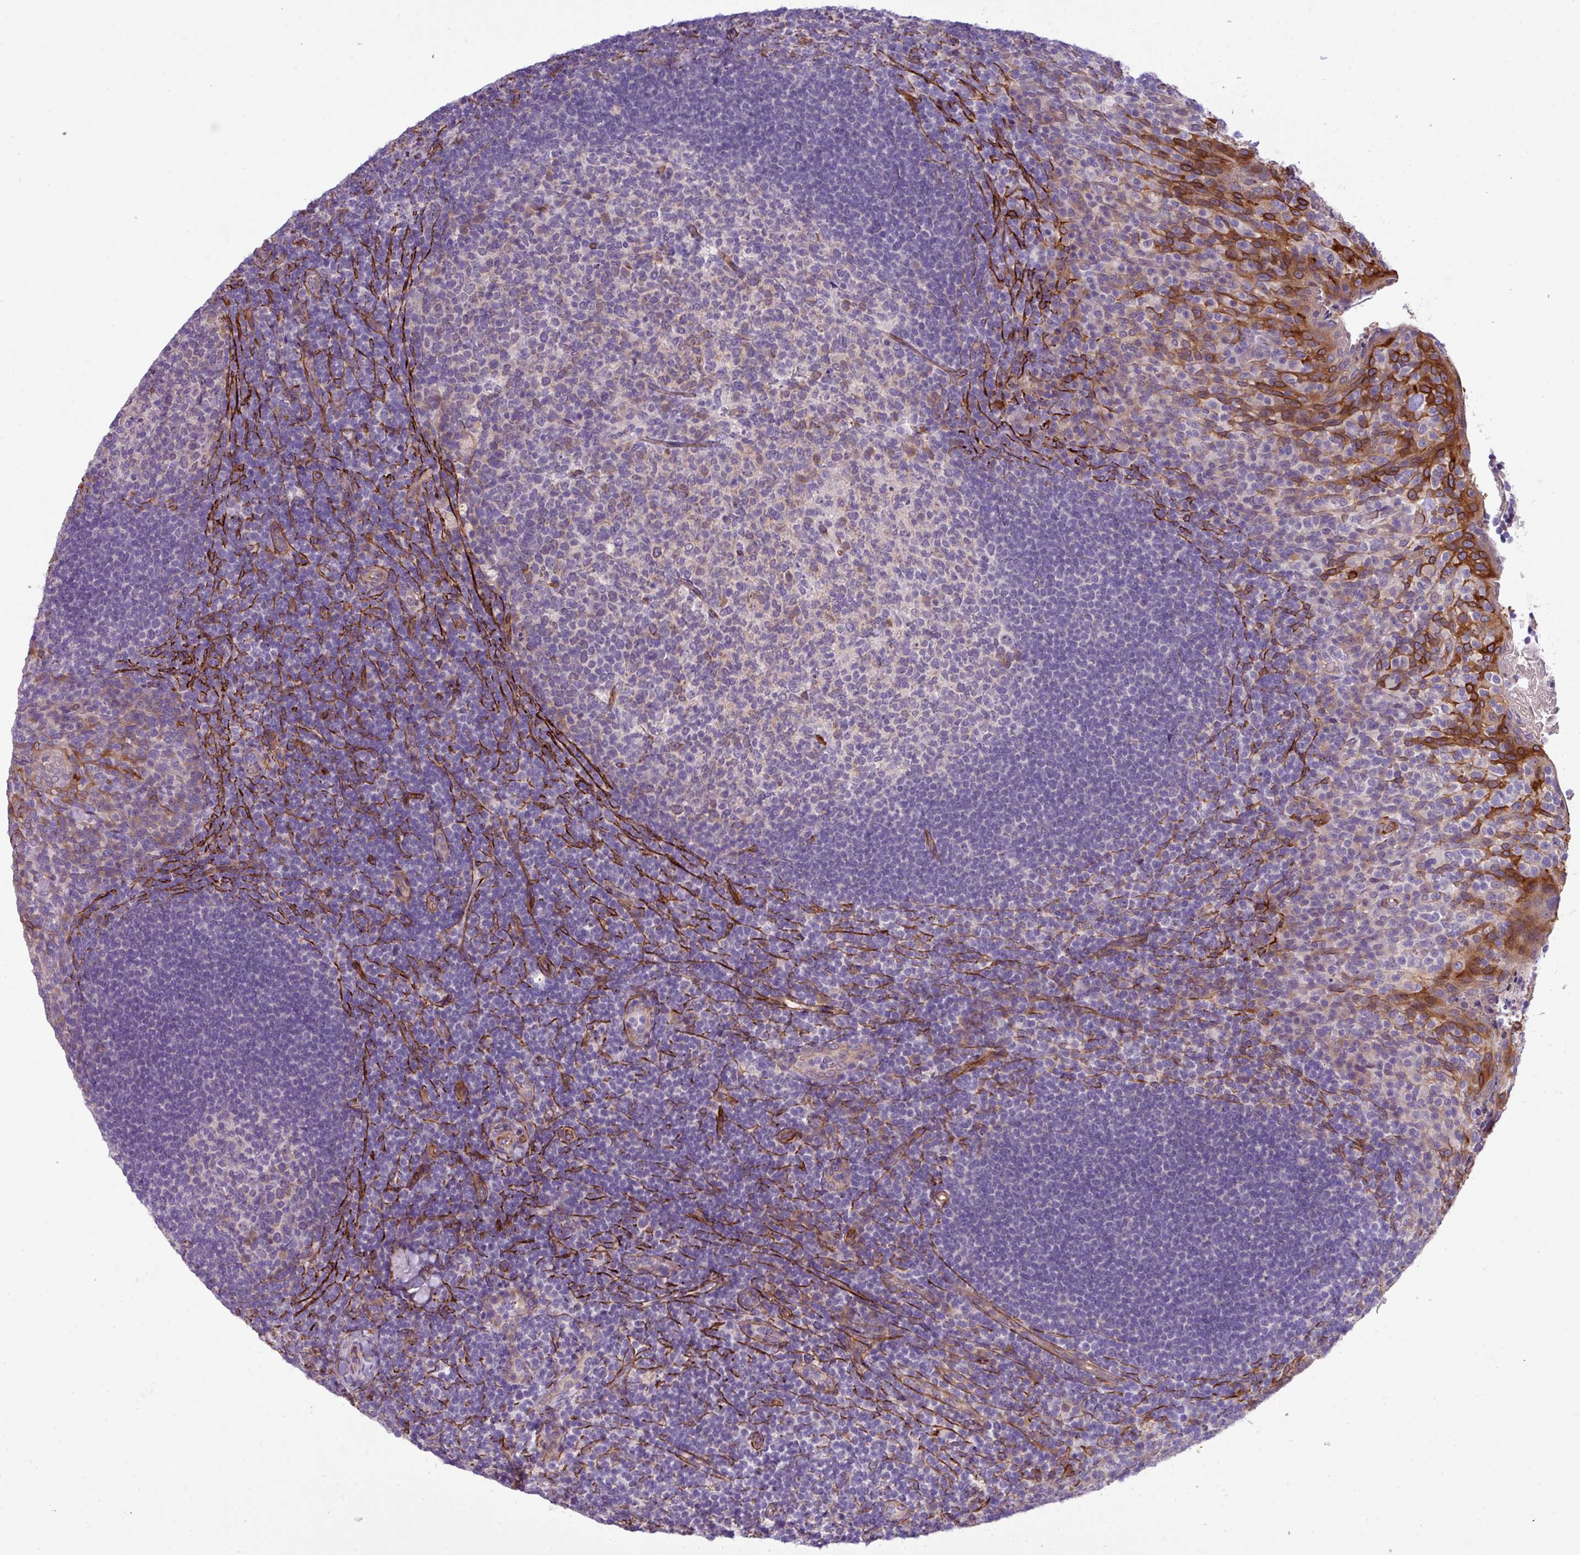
{"staining": {"intensity": "moderate", "quantity": "<25%", "location": "cytoplasmic/membranous"}, "tissue": "tonsil", "cell_type": "Germinal center cells", "image_type": "normal", "snomed": [{"axis": "morphology", "description": "Normal tissue, NOS"}, {"axis": "topography", "description": "Tonsil"}], "caption": "Protein expression analysis of benign tonsil displays moderate cytoplasmic/membranous positivity in about <25% of germinal center cells.", "gene": "PARD6A", "patient": {"sex": "female", "age": 10}}